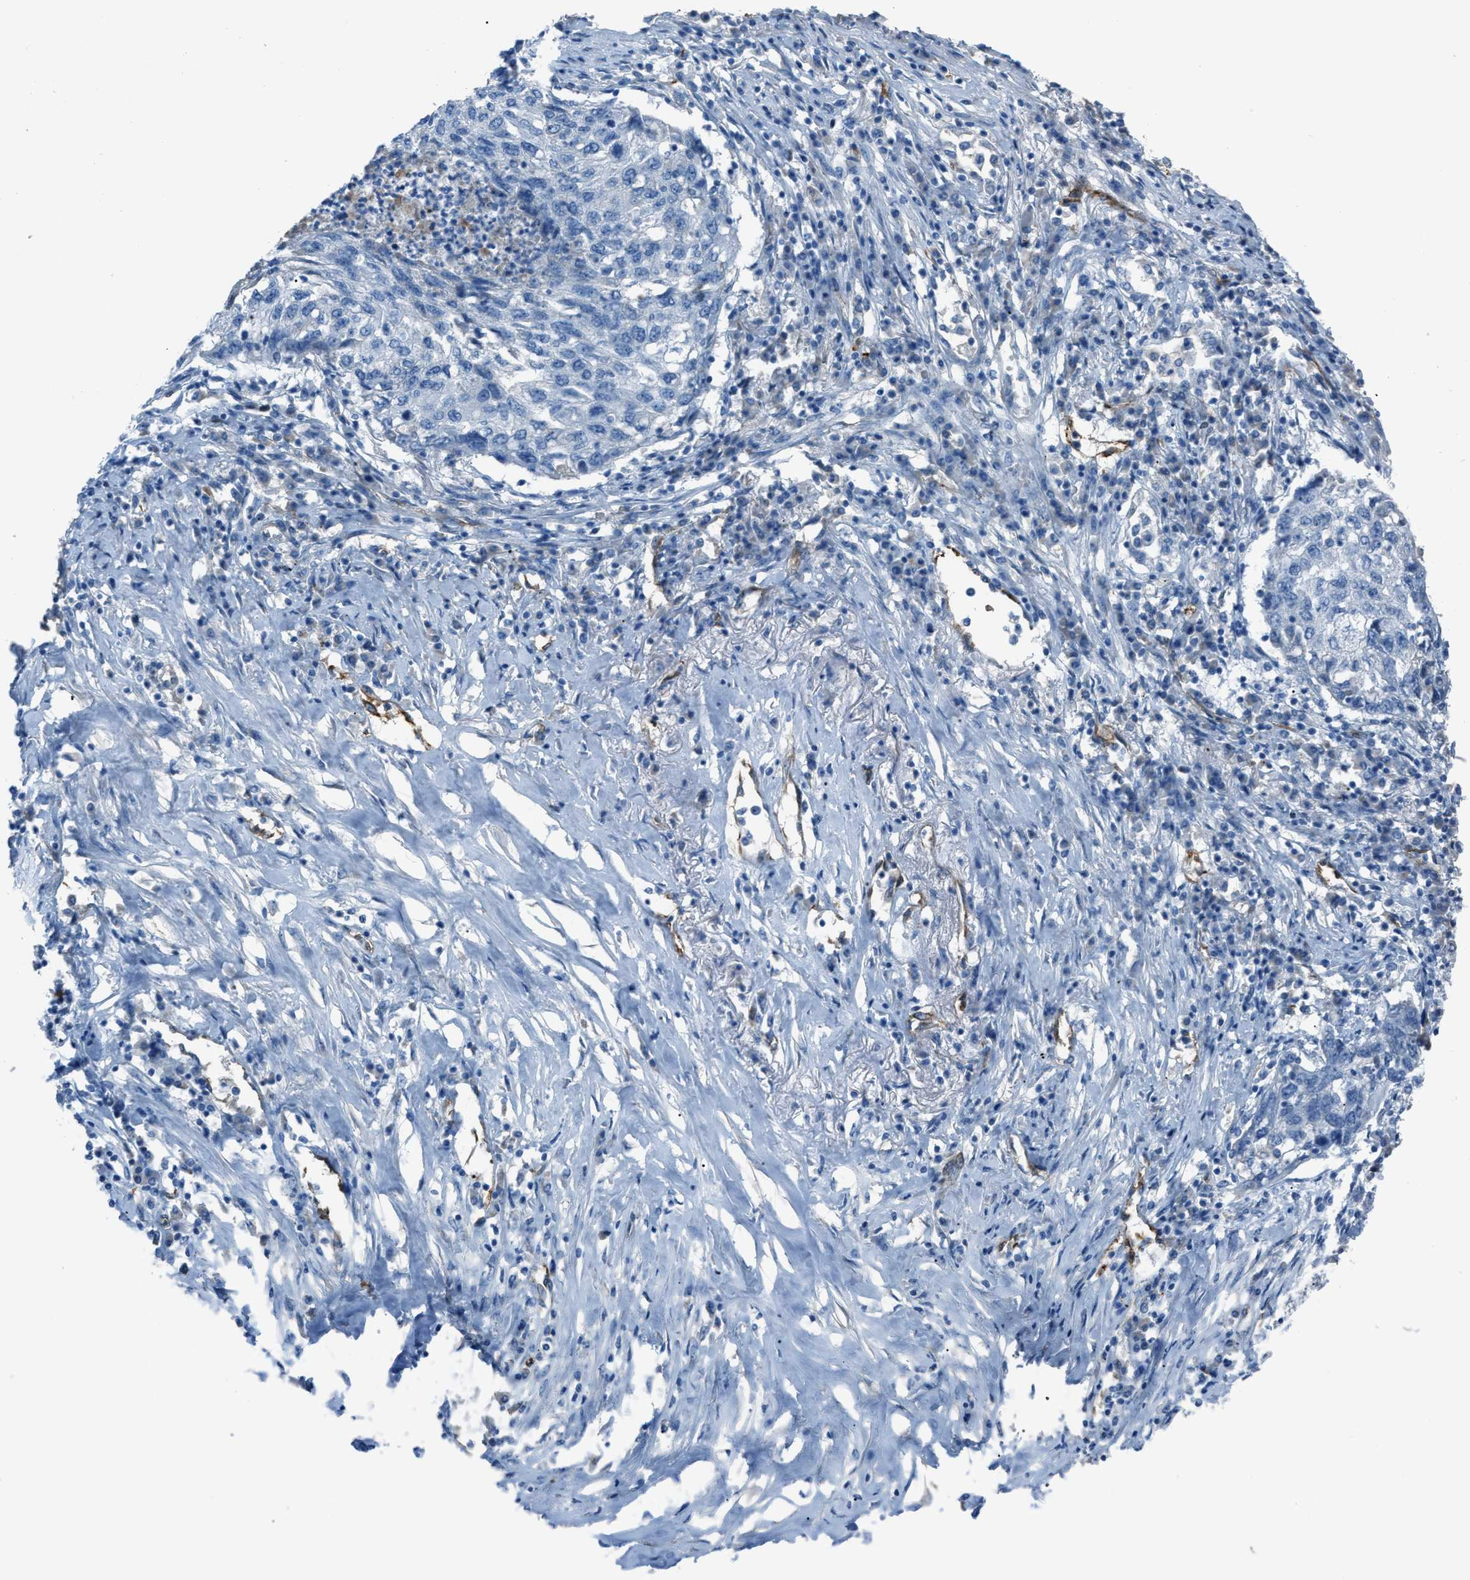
{"staining": {"intensity": "negative", "quantity": "none", "location": "none"}, "tissue": "lung cancer", "cell_type": "Tumor cells", "image_type": "cancer", "snomed": [{"axis": "morphology", "description": "Squamous cell carcinoma, NOS"}, {"axis": "topography", "description": "Lung"}], "caption": "An immunohistochemistry (IHC) histopathology image of lung squamous cell carcinoma is shown. There is no staining in tumor cells of lung squamous cell carcinoma. (Brightfield microscopy of DAB immunohistochemistry (IHC) at high magnification).", "gene": "SLC22A15", "patient": {"sex": "female", "age": 63}}